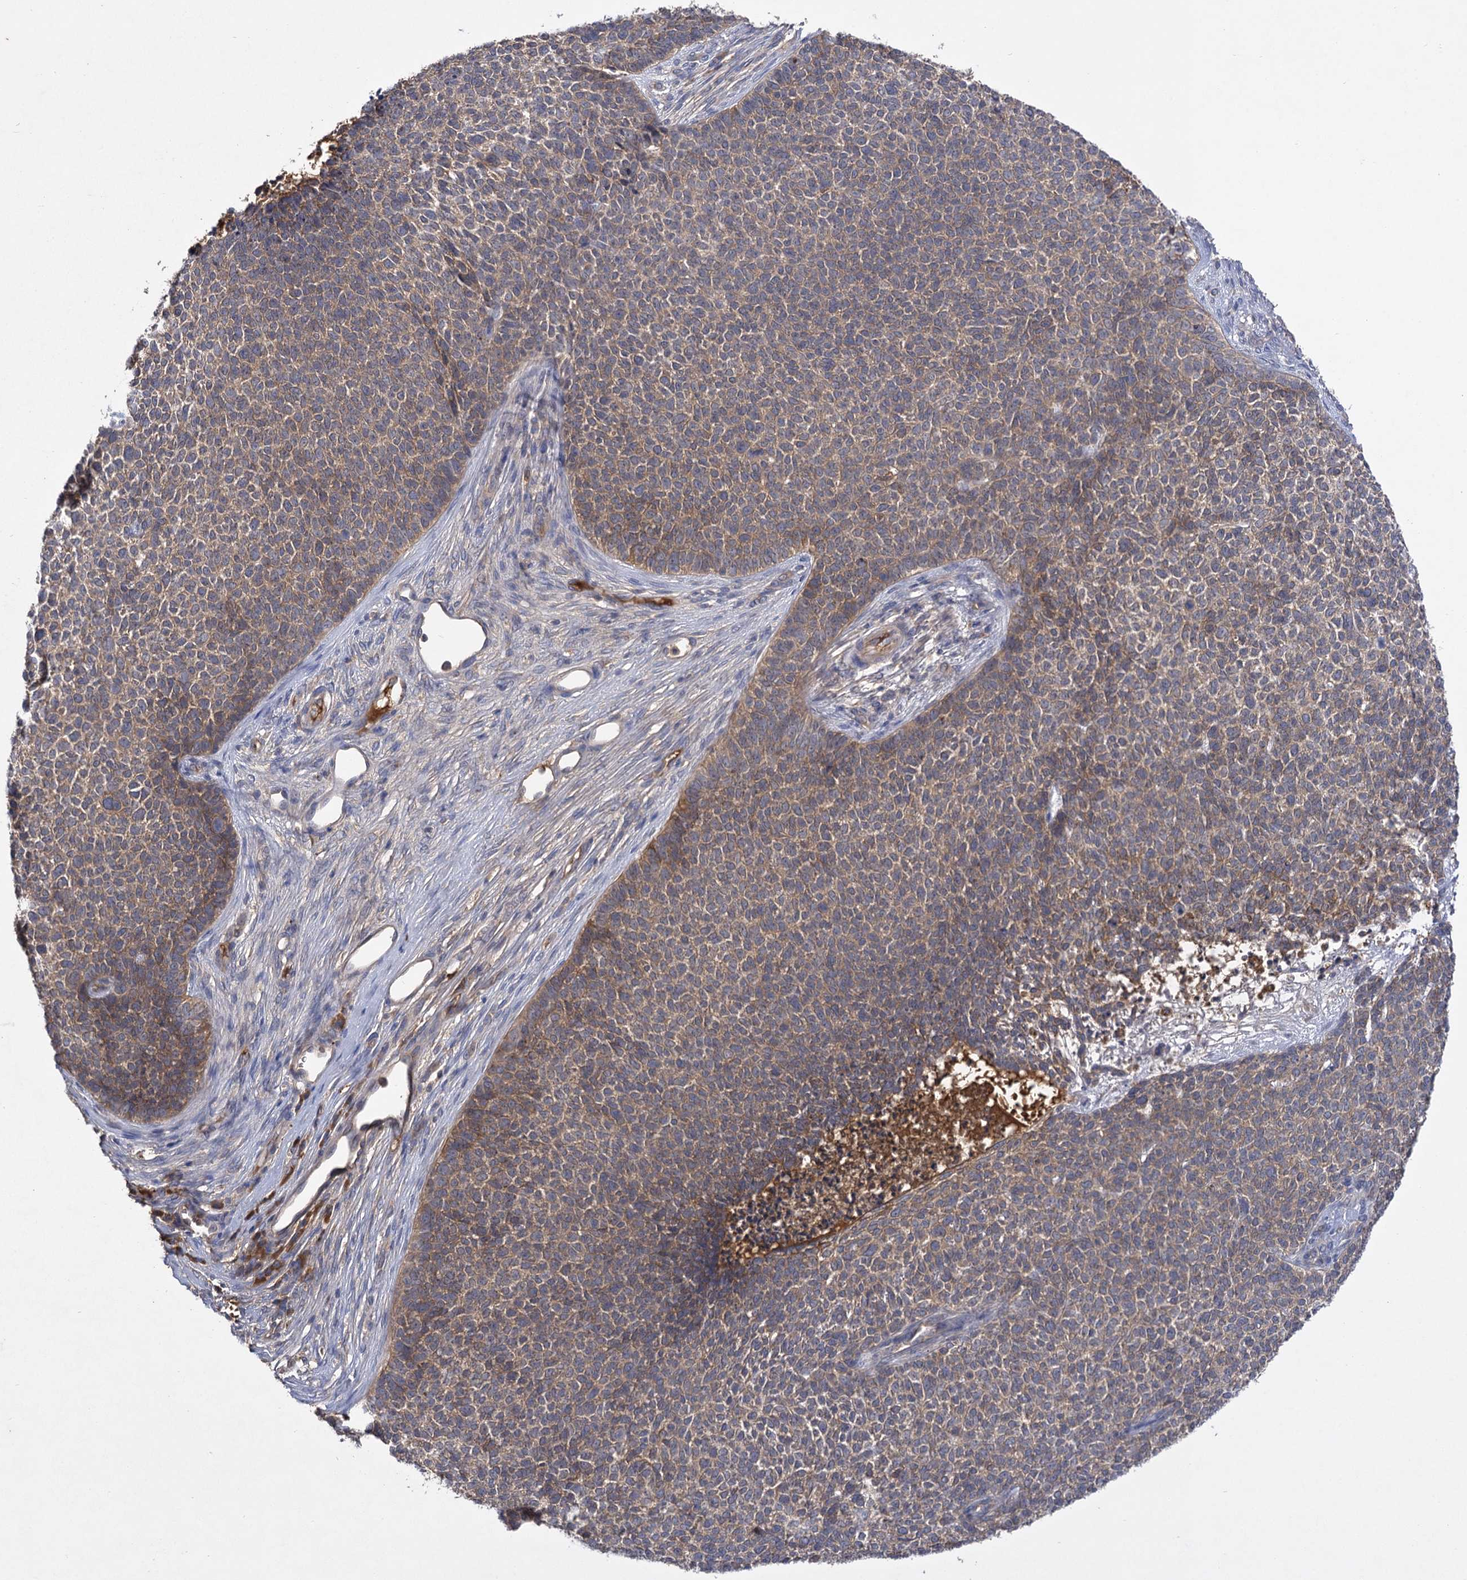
{"staining": {"intensity": "moderate", "quantity": ">75%", "location": "cytoplasmic/membranous"}, "tissue": "skin cancer", "cell_type": "Tumor cells", "image_type": "cancer", "snomed": [{"axis": "morphology", "description": "Basal cell carcinoma"}, {"axis": "topography", "description": "Skin"}], "caption": "The image reveals a brown stain indicating the presence of a protein in the cytoplasmic/membranous of tumor cells in skin cancer (basal cell carcinoma). The staining was performed using DAB, with brown indicating positive protein expression. Nuclei are stained blue with hematoxylin.", "gene": "USP50", "patient": {"sex": "female", "age": 84}}